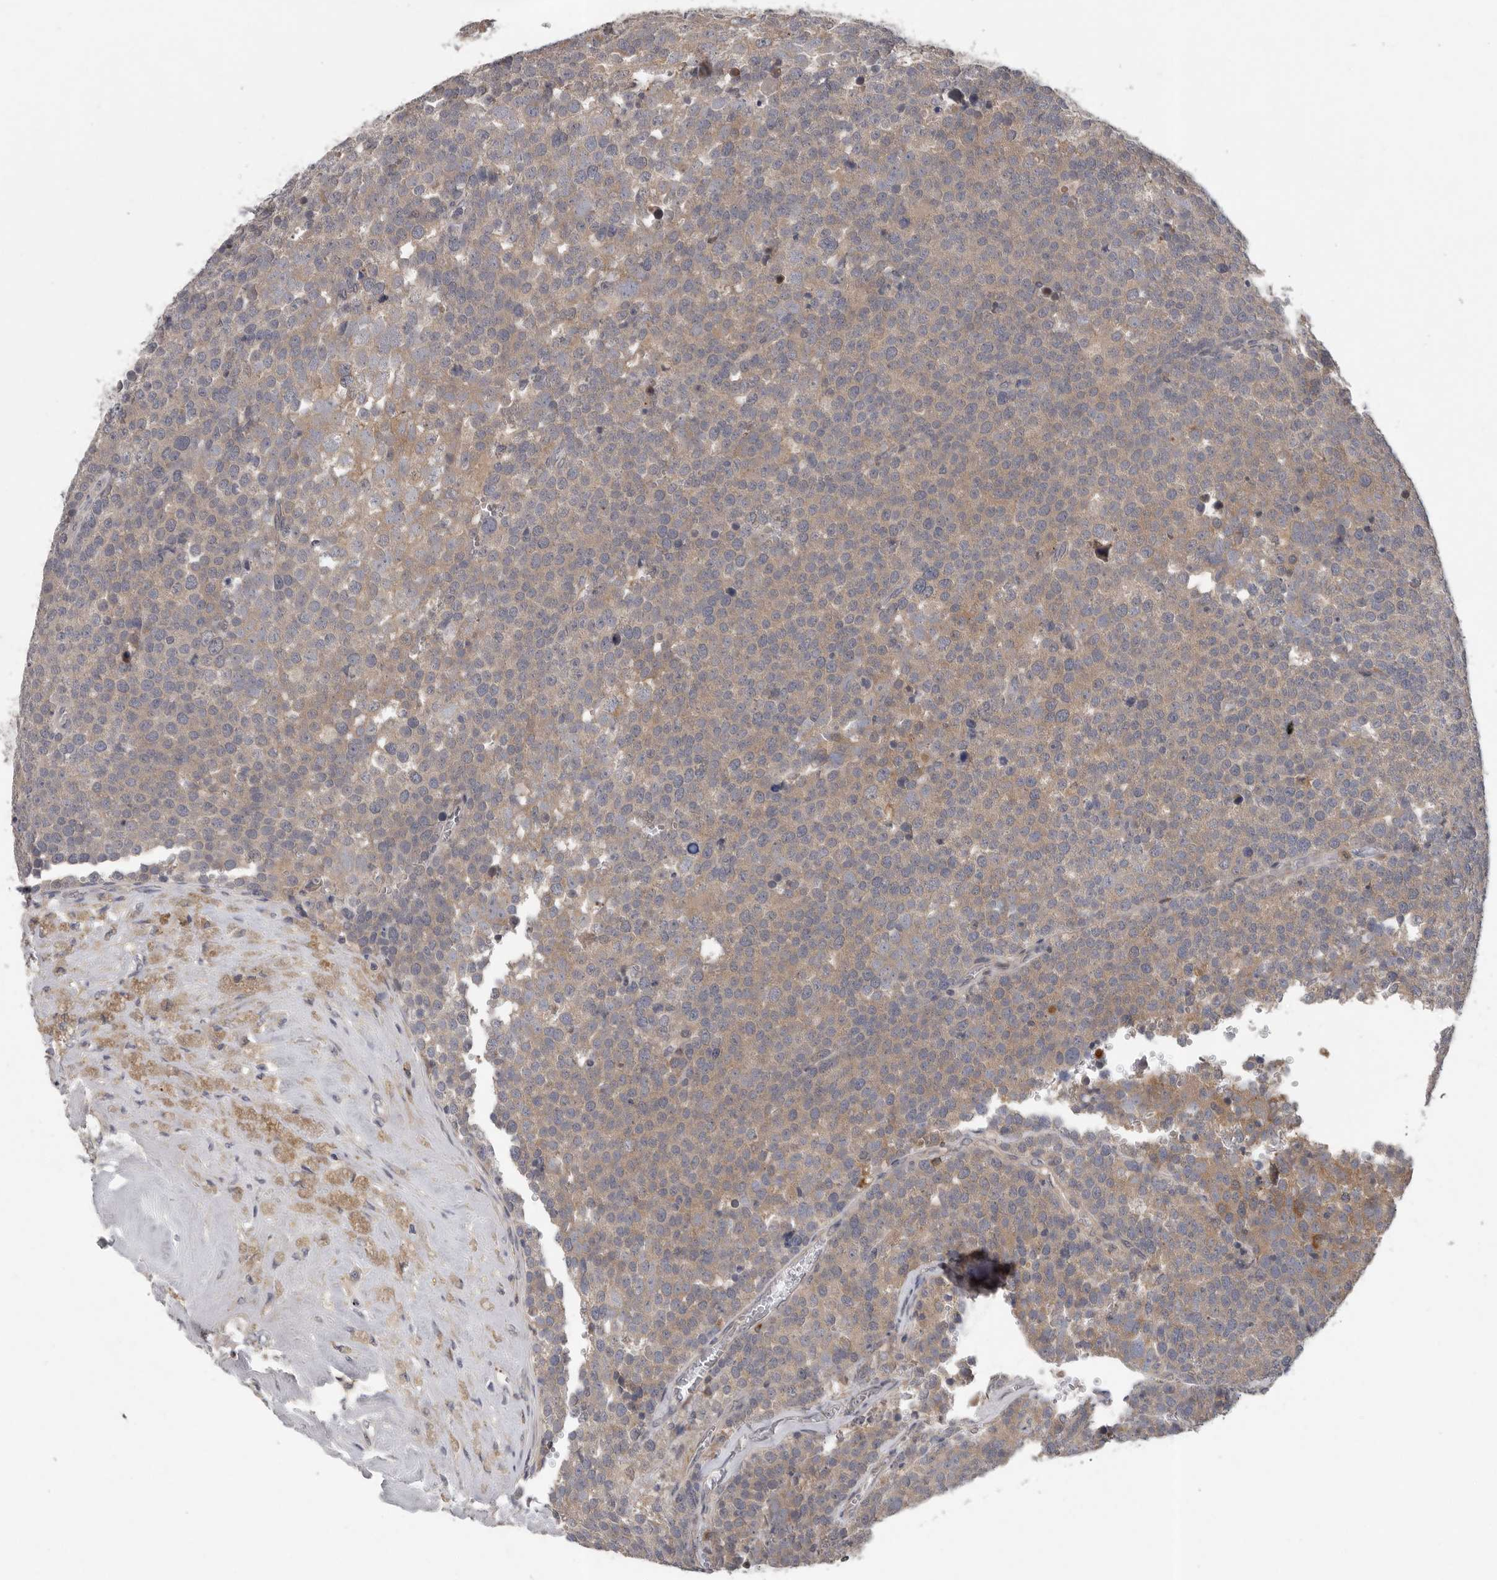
{"staining": {"intensity": "weak", "quantity": "25%-75%", "location": "cytoplasmic/membranous"}, "tissue": "testis cancer", "cell_type": "Tumor cells", "image_type": "cancer", "snomed": [{"axis": "morphology", "description": "Seminoma, NOS"}, {"axis": "topography", "description": "Testis"}], "caption": "Immunohistochemical staining of human testis cancer (seminoma) displays low levels of weak cytoplasmic/membranous protein positivity in about 25%-75% of tumor cells.", "gene": "RALGPS2", "patient": {"sex": "male", "age": 71}}